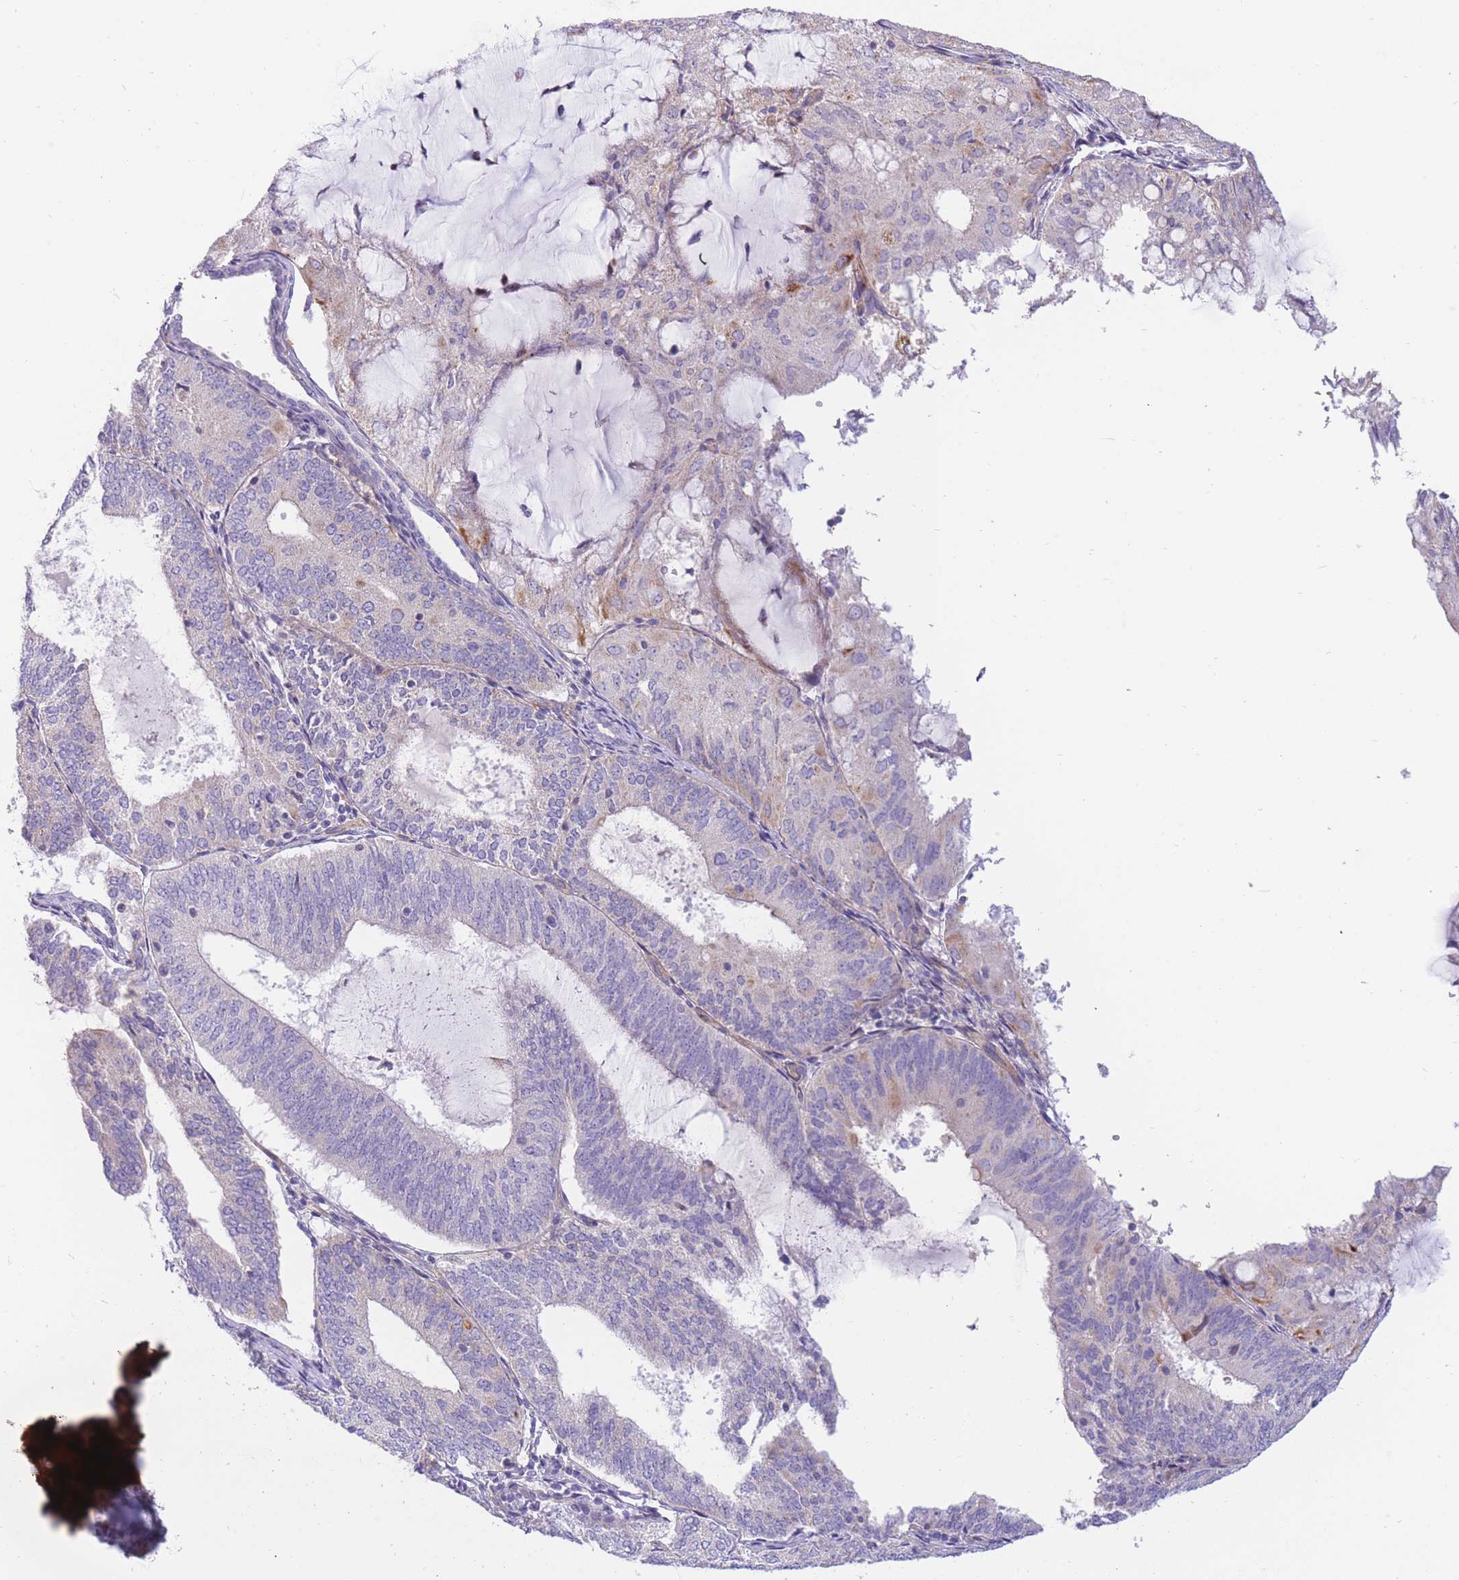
{"staining": {"intensity": "negative", "quantity": "none", "location": "none"}, "tissue": "endometrial cancer", "cell_type": "Tumor cells", "image_type": "cancer", "snomed": [{"axis": "morphology", "description": "Adenocarcinoma, NOS"}, {"axis": "topography", "description": "Endometrium"}], "caption": "Immunohistochemistry (IHC) photomicrograph of endometrial cancer (adenocarcinoma) stained for a protein (brown), which demonstrates no positivity in tumor cells.", "gene": "SULT1A1", "patient": {"sex": "female", "age": 81}}